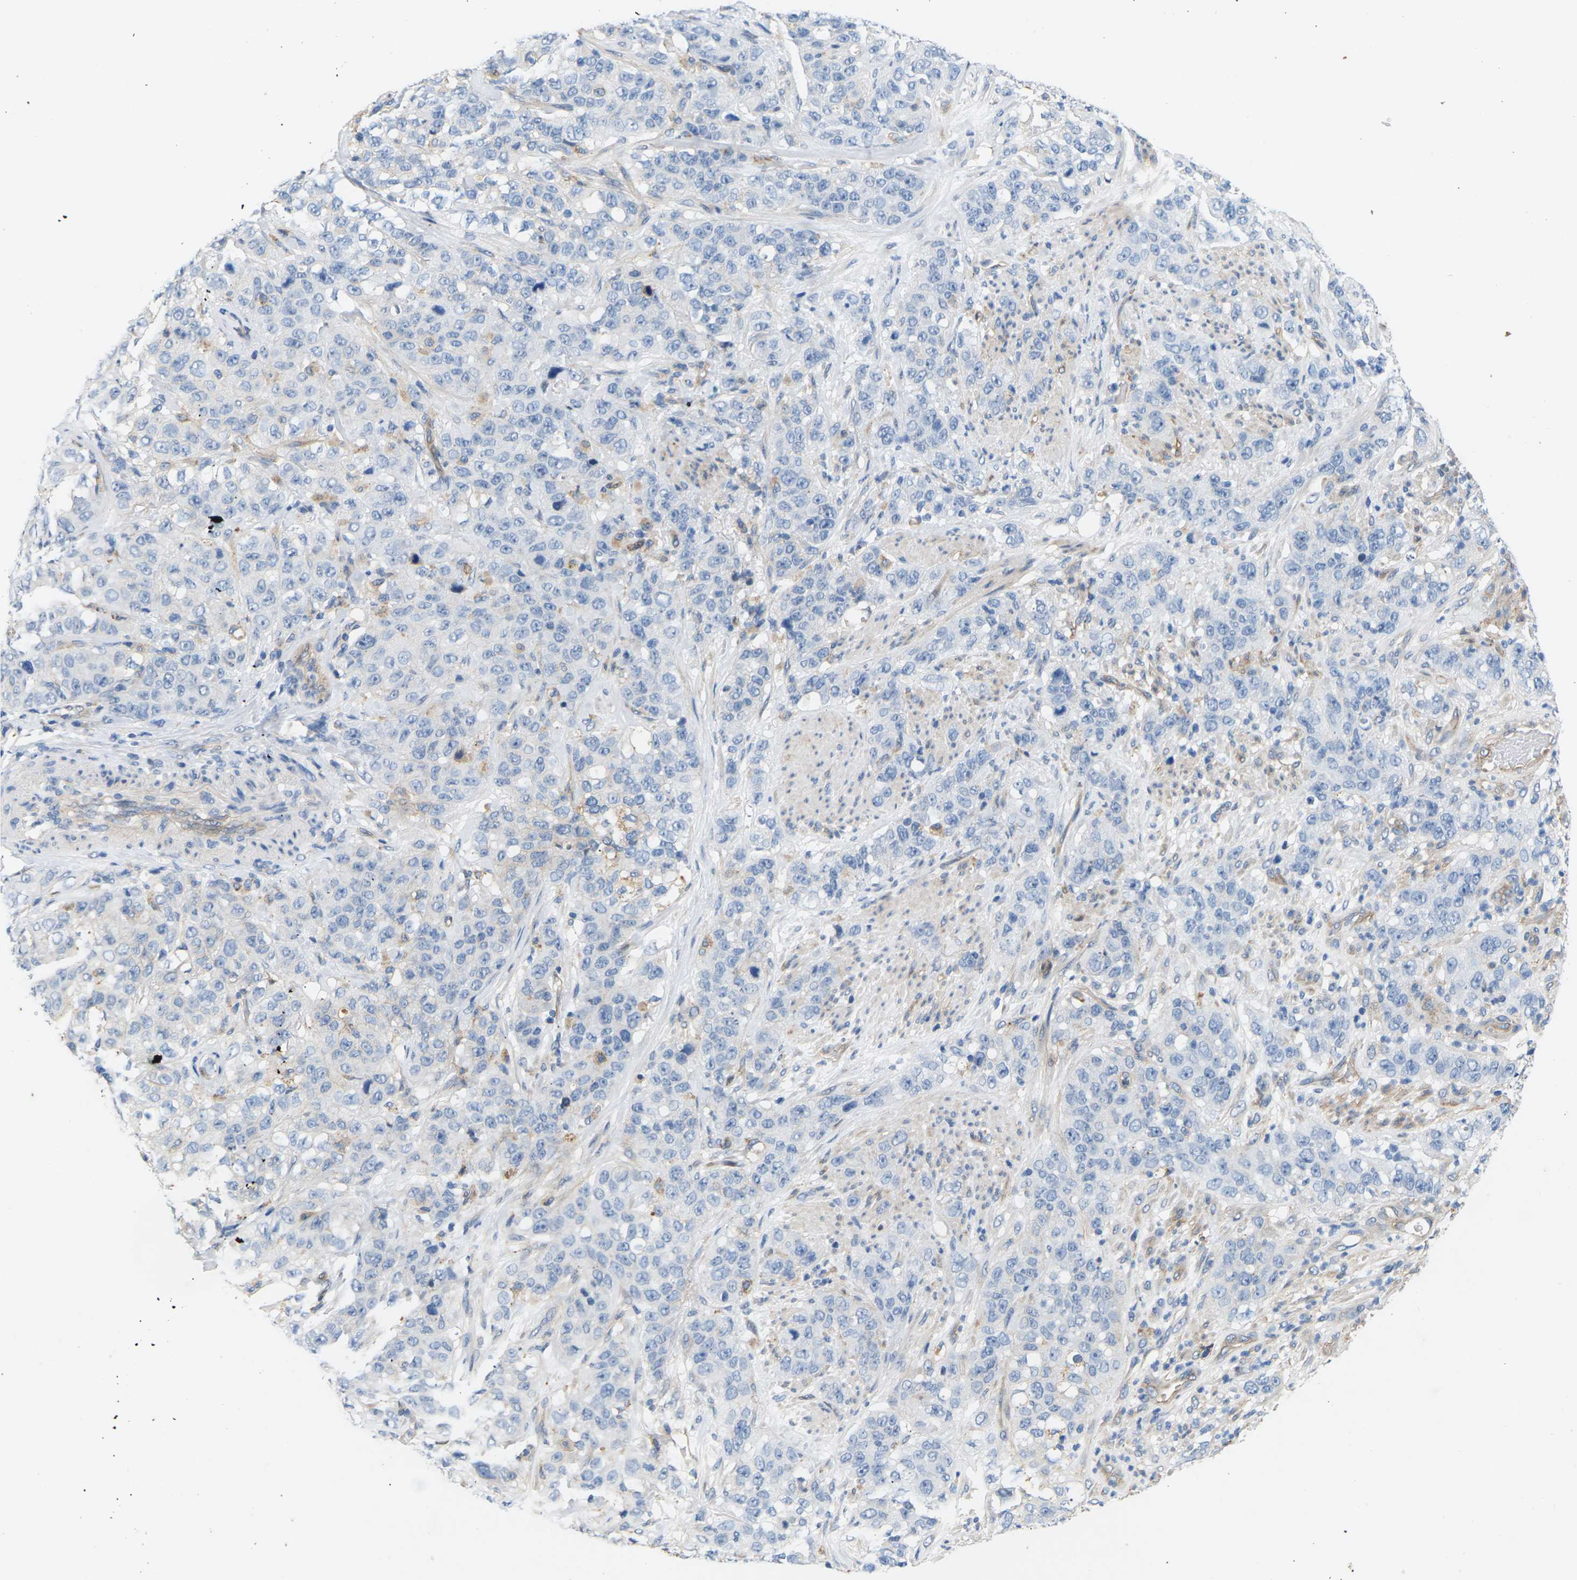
{"staining": {"intensity": "negative", "quantity": "none", "location": "none"}, "tissue": "stomach cancer", "cell_type": "Tumor cells", "image_type": "cancer", "snomed": [{"axis": "morphology", "description": "Adenocarcinoma, NOS"}, {"axis": "topography", "description": "Stomach"}], "caption": "Protein analysis of stomach cancer shows no significant expression in tumor cells. Brightfield microscopy of immunohistochemistry (IHC) stained with DAB (3,3'-diaminobenzidine) (brown) and hematoxylin (blue), captured at high magnification.", "gene": "ITGA5", "patient": {"sex": "male", "age": 48}}